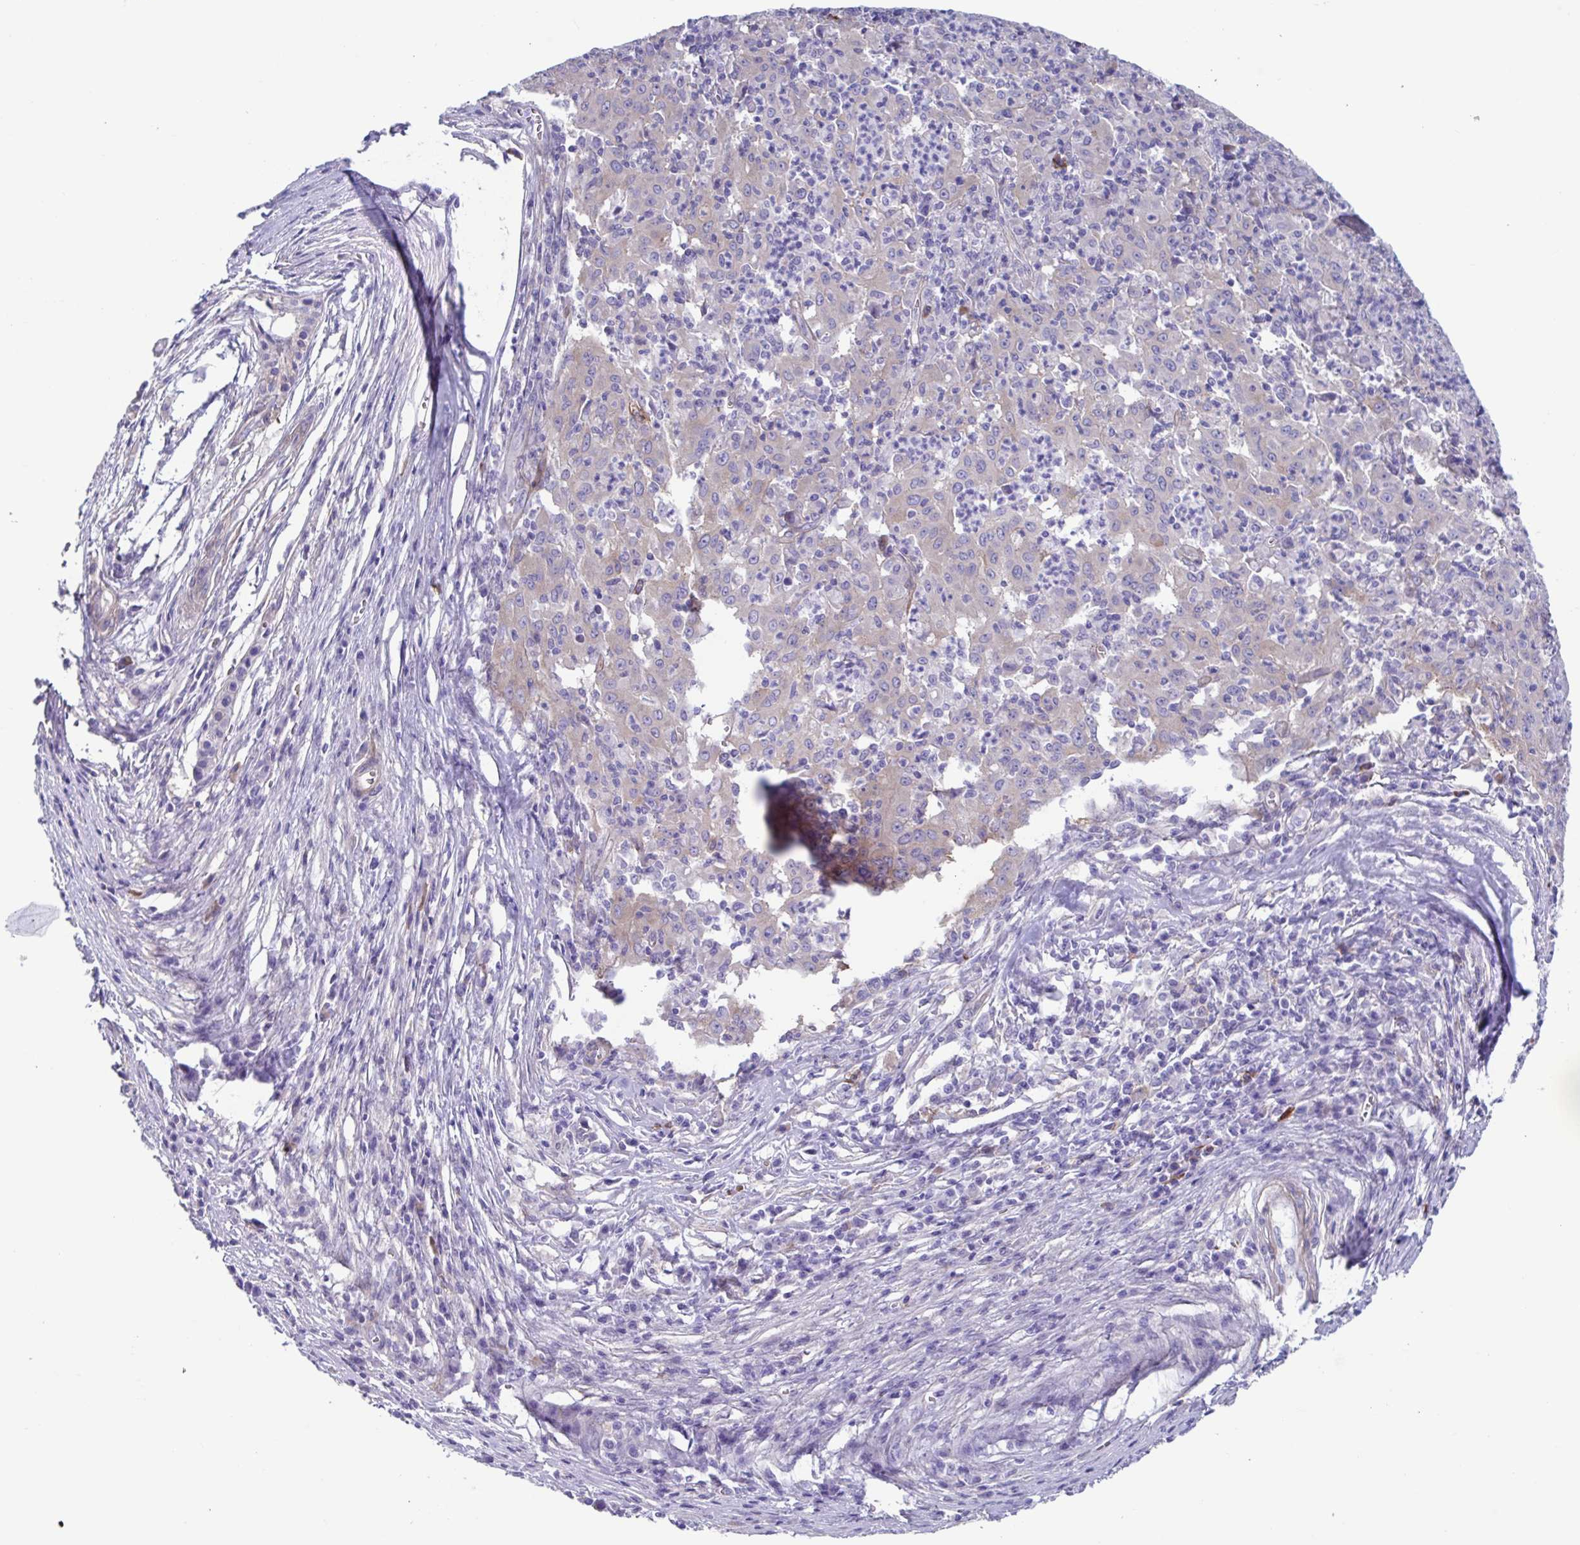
{"staining": {"intensity": "weak", "quantity": "<25%", "location": "cytoplasmic/membranous"}, "tissue": "pancreatic cancer", "cell_type": "Tumor cells", "image_type": "cancer", "snomed": [{"axis": "morphology", "description": "Adenocarcinoma, NOS"}, {"axis": "topography", "description": "Pancreas"}], "caption": "Tumor cells show no significant protein staining in pancreatic cancer (adenocarcinoma).", "gene": "LPIN3", "patient": {"sex": "male", "age": 63}}